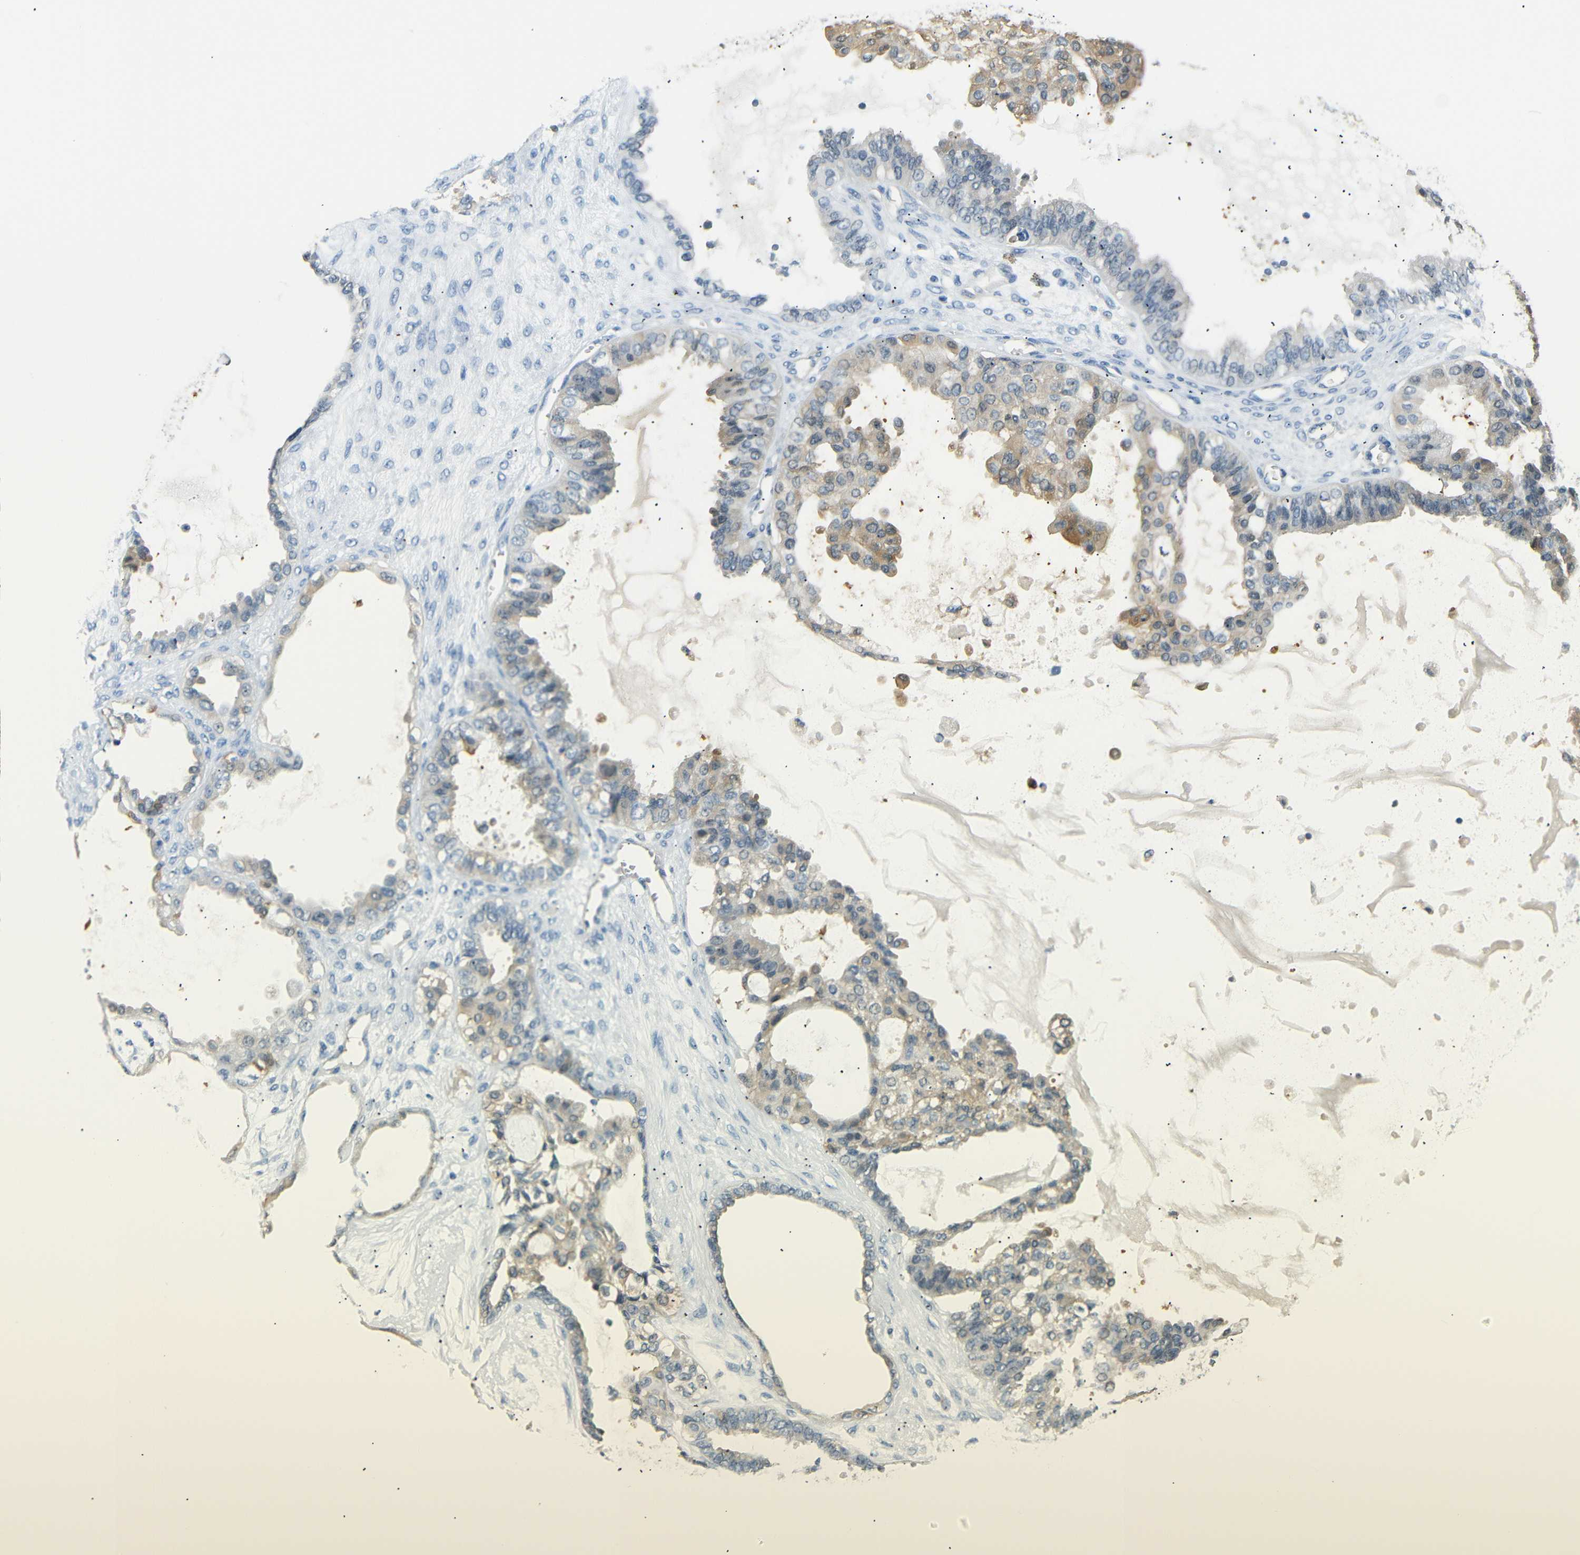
{"staining": {"intensity": "weak", "quantity": "25%-75%", "location": "cytoplasmic/membranous"}, "tissue": "ovarian cancer", "cell_type": "Tumor cells", "image_type": "cancer", "snomed": [{"axis": "morphology", "description": "Carcinoma, NOS"}, {"axis": "morphology", "description": "Carcinoma, endometroid"}, {"axis": "topography", "description": "Ovary"}], "caption": "This micrograph shows IHC staining of human ovarian cancer, with low weak cytoplasmic/membranous positivity in approximately 25%-75% of tumor cells.", "gene": "SFN", "patient": {"sex": "female", "age": 50}}